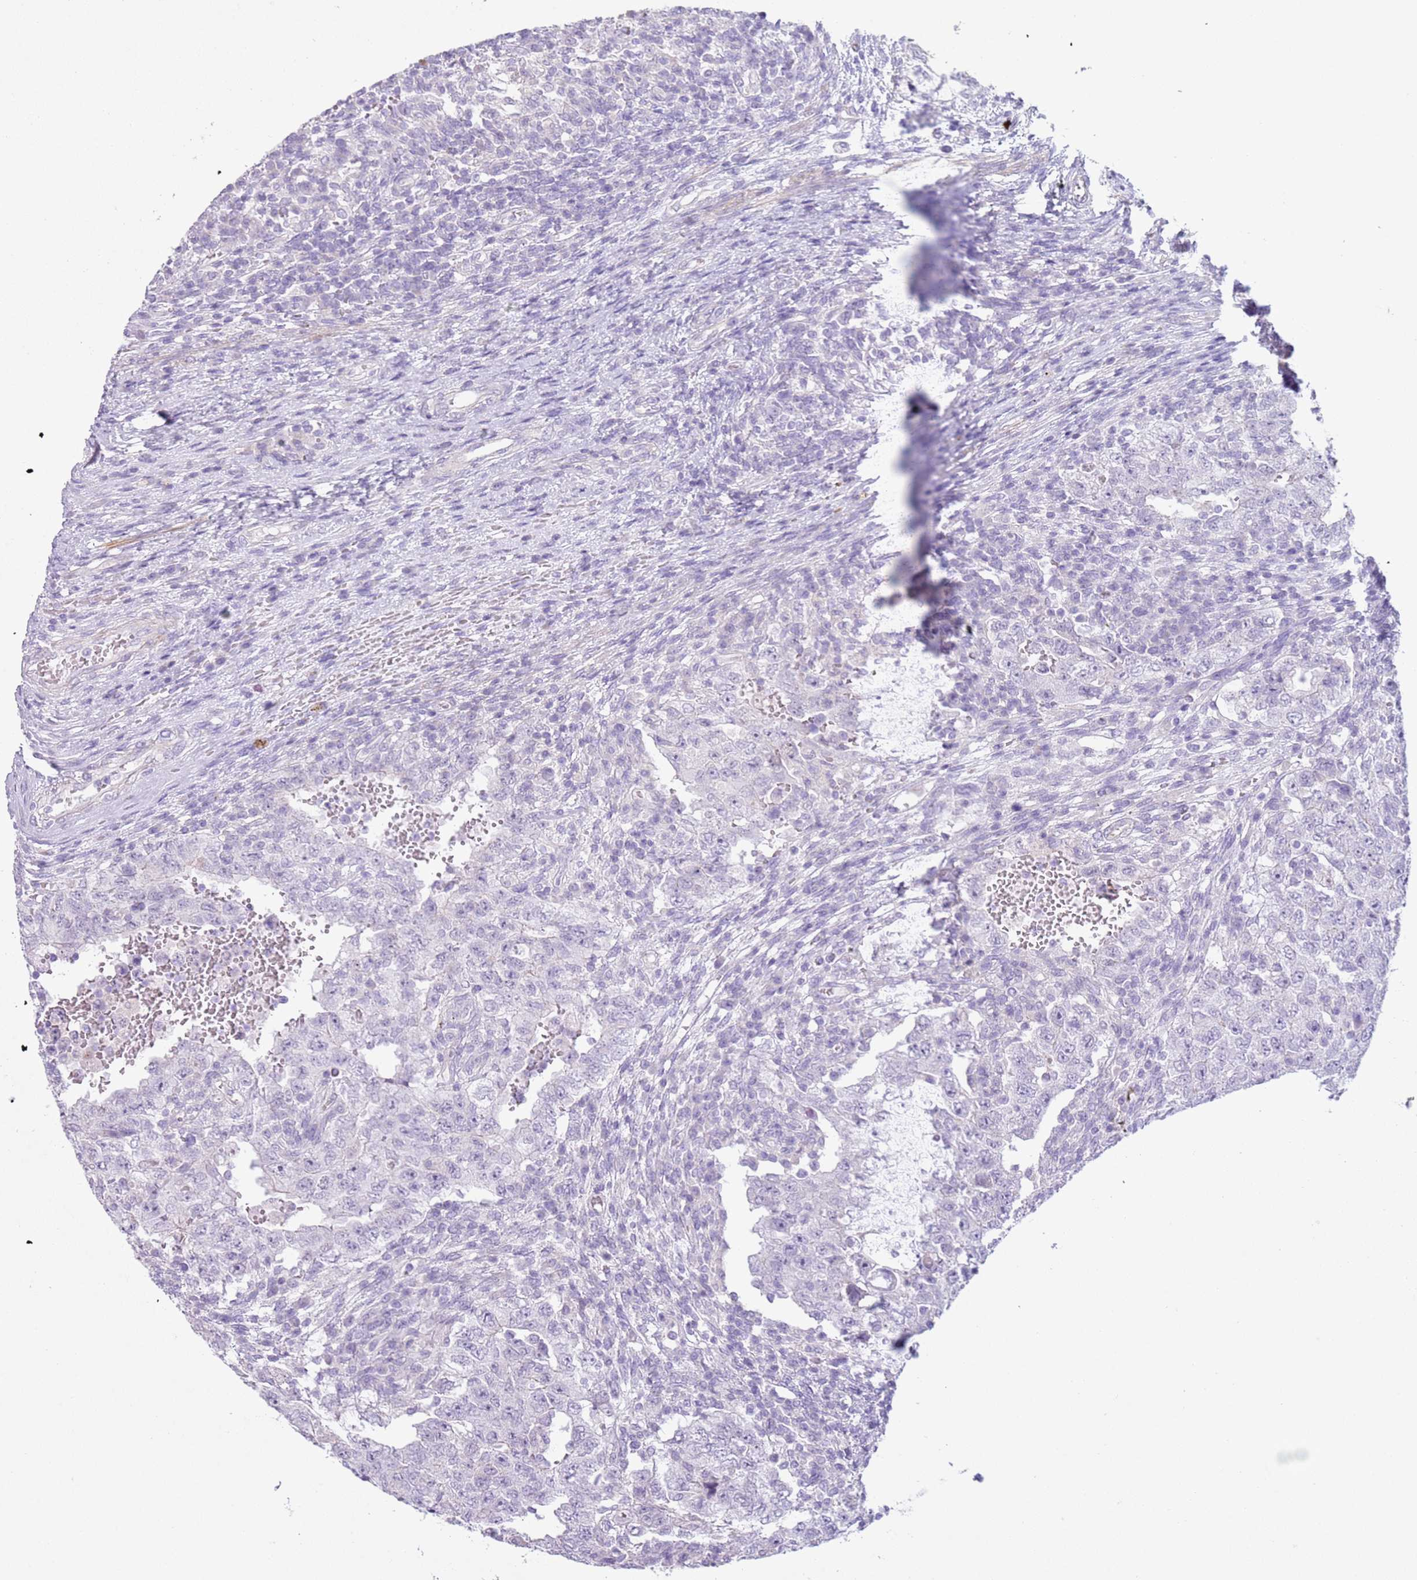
{"staining": {"intensity": "negative", "quantity": "none", "location": "none"}, "tissue": "testis cancer", "cell_type": "Tumor cells", "image_type": "cancer", "snomed": [{"axis": "morphology", "description": "Carcinoma, Embryonal, NOS"}, {"axis": "topography", "description": "Testis"}], "caption": "An immunohistochemistry (IHC) image of testis cancer (embryonal carcinoma) is shown. There is no staining in tumor cells of testis cancer (embryonal carcinoma).", "gene": "ZNF239", "patient": {"sex": "male", "age": 26}}